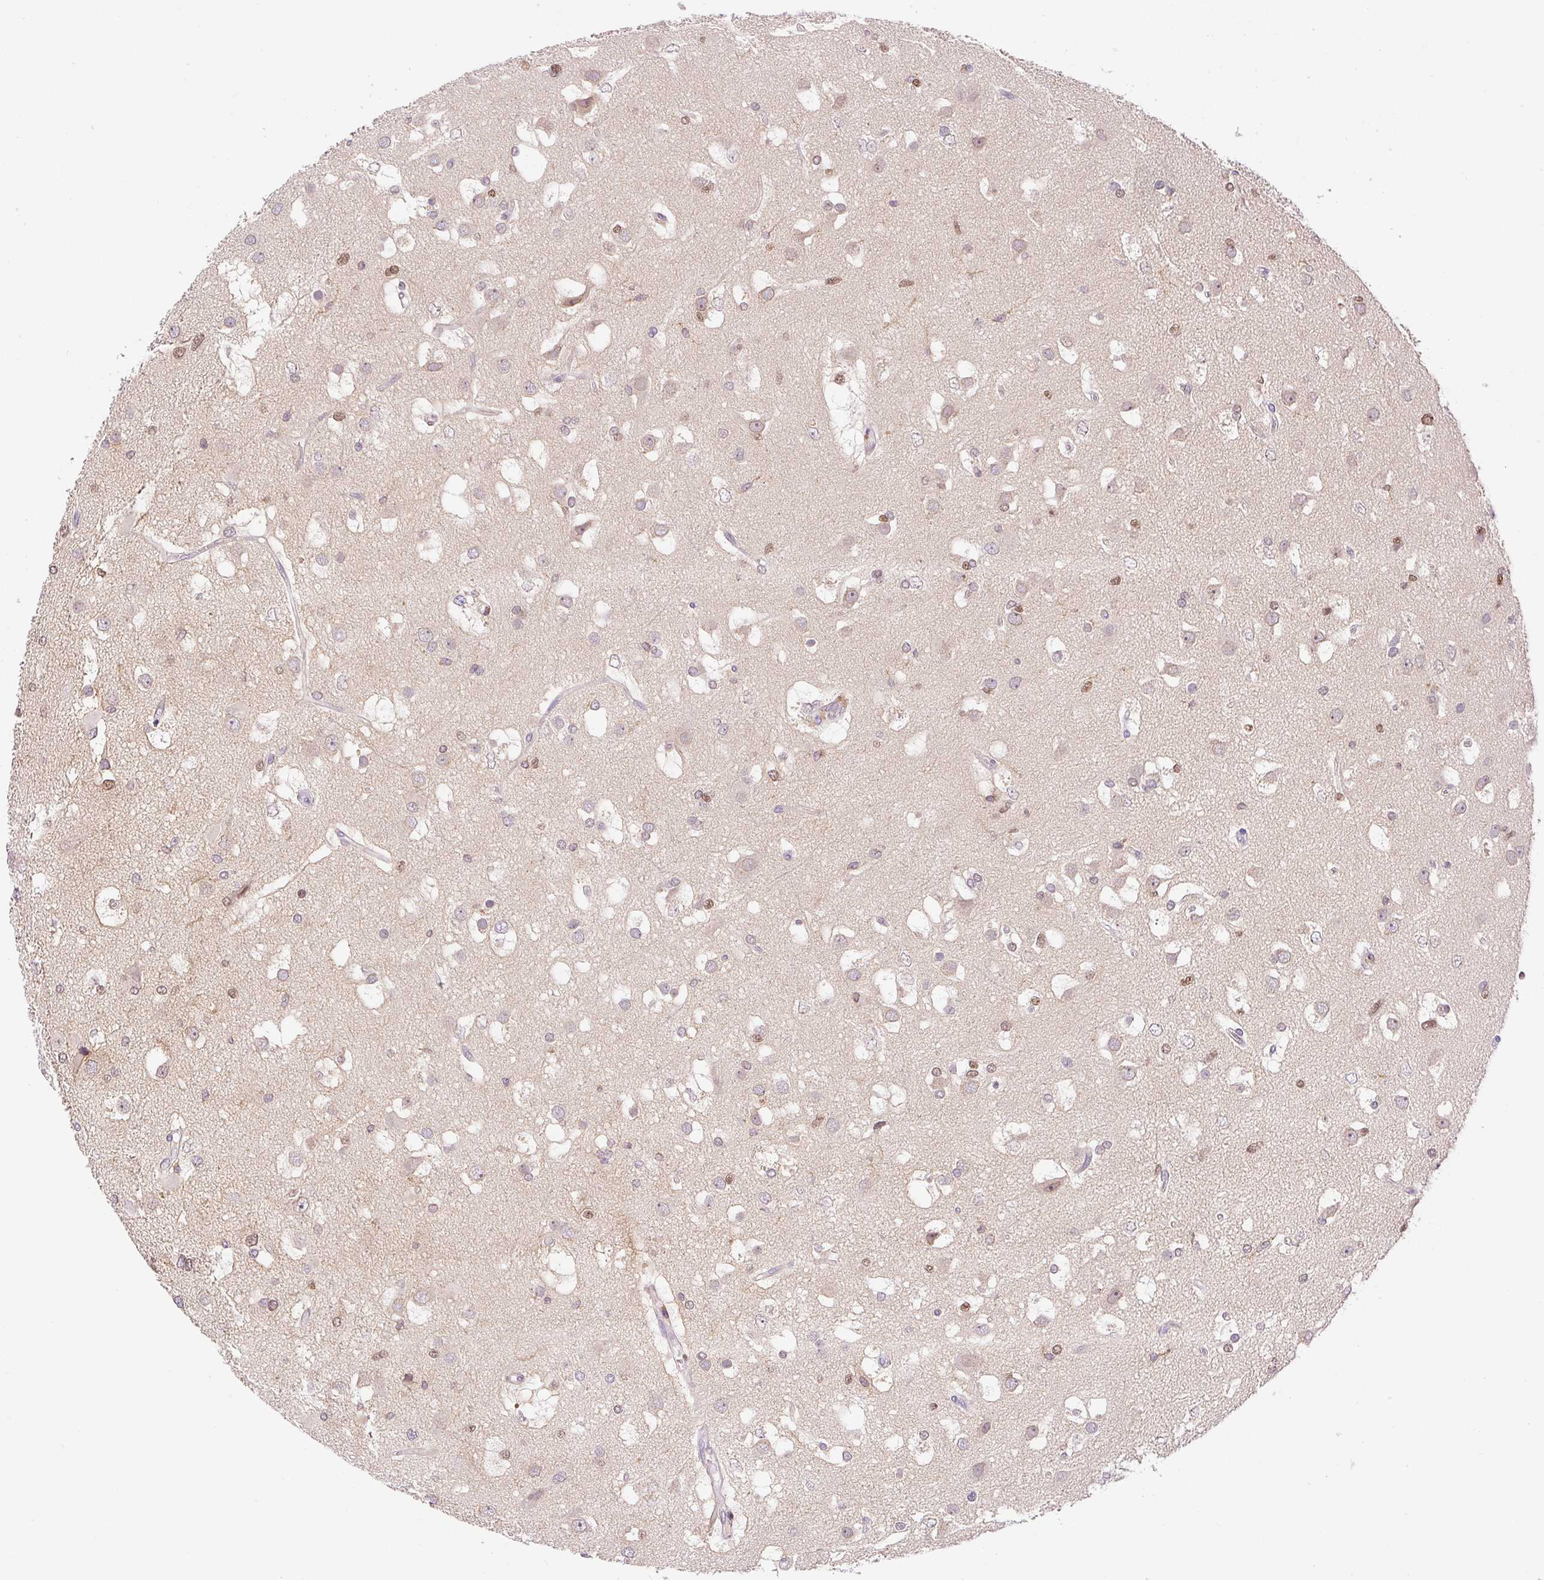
{"staining": {"intensity": "negative", "quantity": "none", "location": "none"}, "tissue": "glioma", "cell_type": "Tumor cells", "image_type": "cancer", "snomed": [{"axis": "morphology", "description": "Glioma, malignant, High grade"}, {"axis": "topography", "description": "Brain"}], "caption": "Immunohistochemical staining of human glioma exhibits no significant expression in tumor cells. (Stains: DAB (3,3'-diaminobenzidine) immunohistochemistry with hematoxylin counter stain, Microscopy: brightfield microscopy at high magnification).", "gene": "CARD11", "patient": {"sex": "male", "age": 53}}